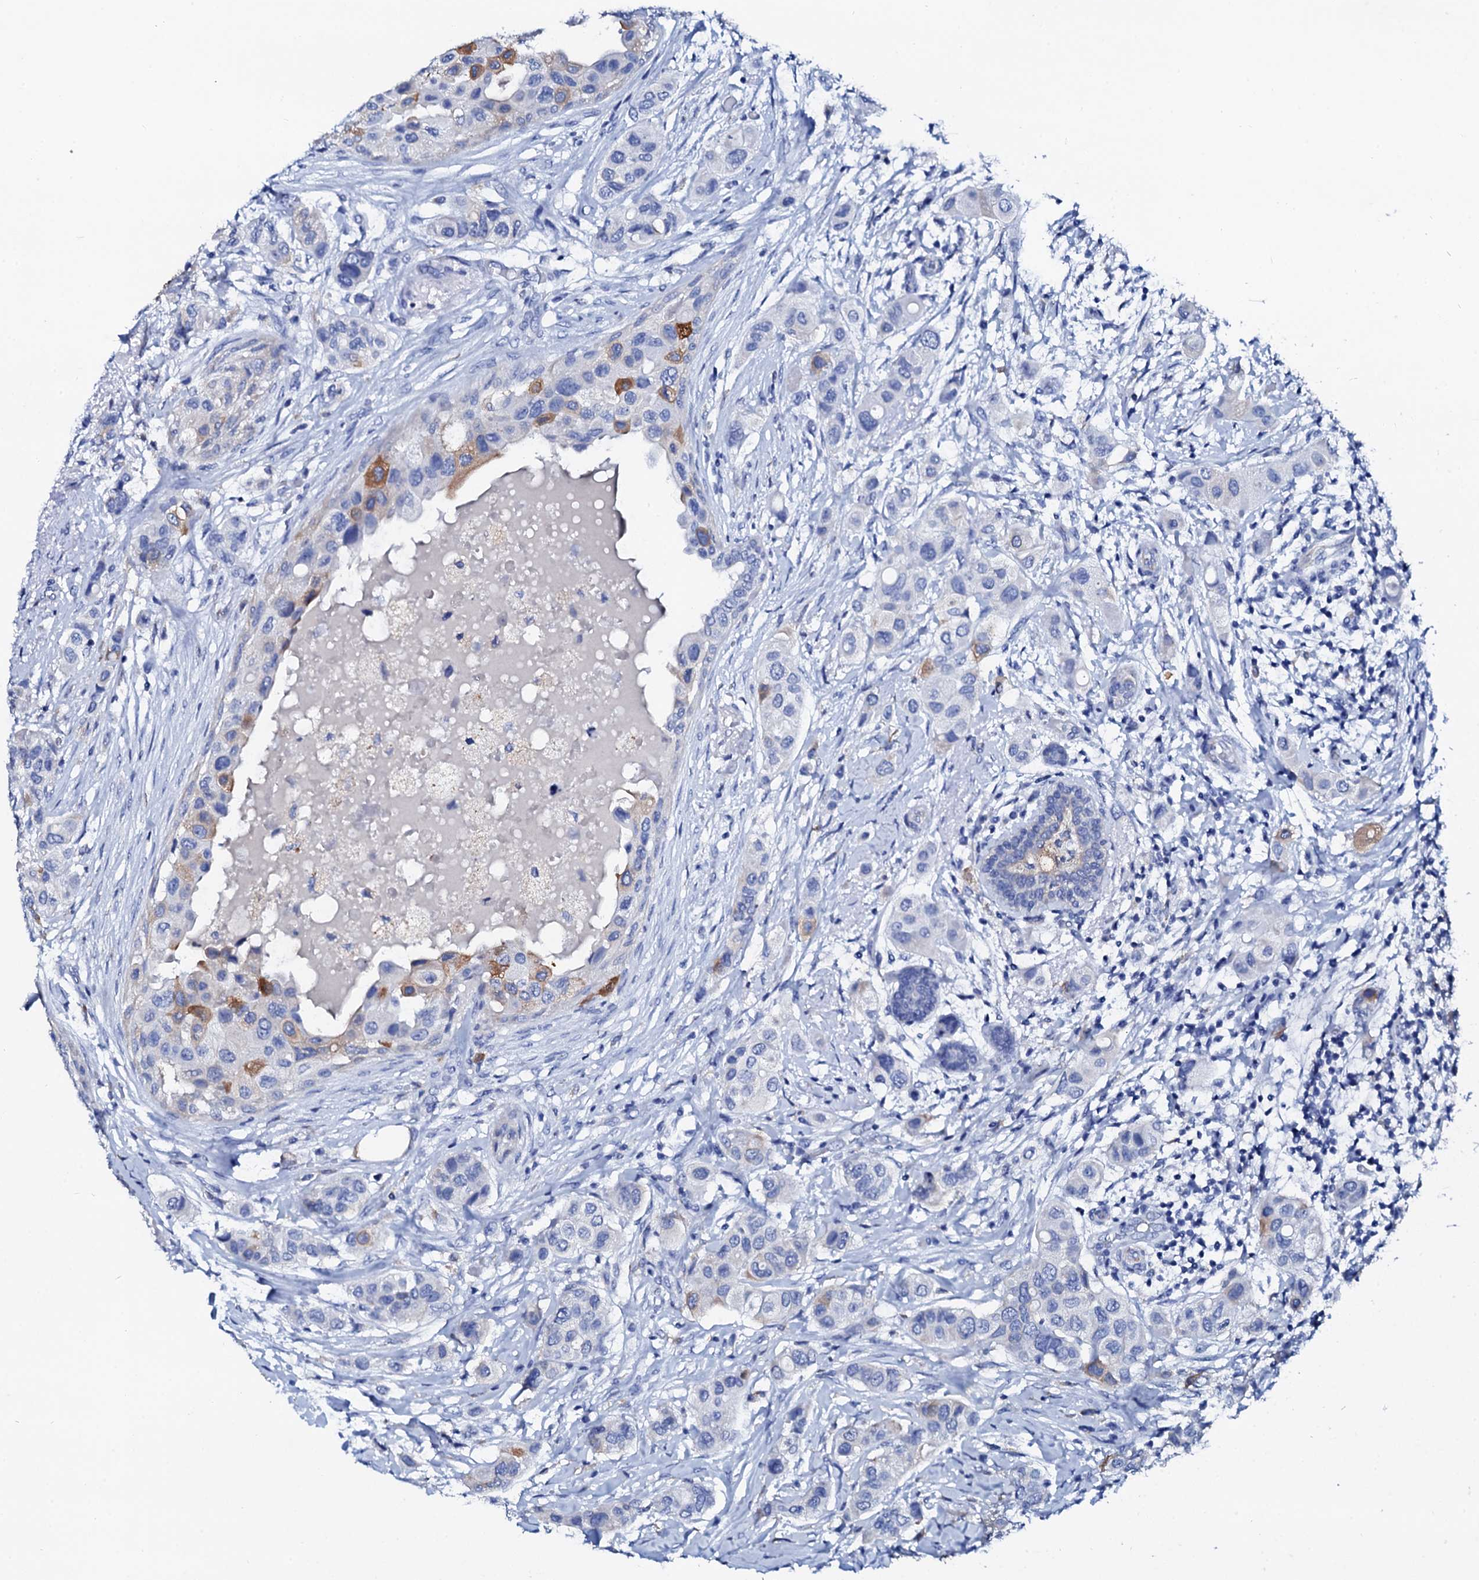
{"staining": {"intensity": "negative", "quantity": "none", "location": "none"}, "tissue": "breast cancer", "cell_type": "Tumor cells", "image_type": "cancer", "snomed": [{"axis": "morphology", "description": "Lobular carcinoma"}, {"axis": "topography", "description": "Breast"}], "caption": "The histopathology image demonstrates no significant staining in tumor cells of breast cancer. (Stains: DAB (3,3'-diaminobenzidine) immunohistochemistry (IHC) with hematoxylin counter stain, Microscopy: brightfield microscopy at high magnification).", "gene": "GLB1L3", "patient": {"sex": "female", "age": 51}}